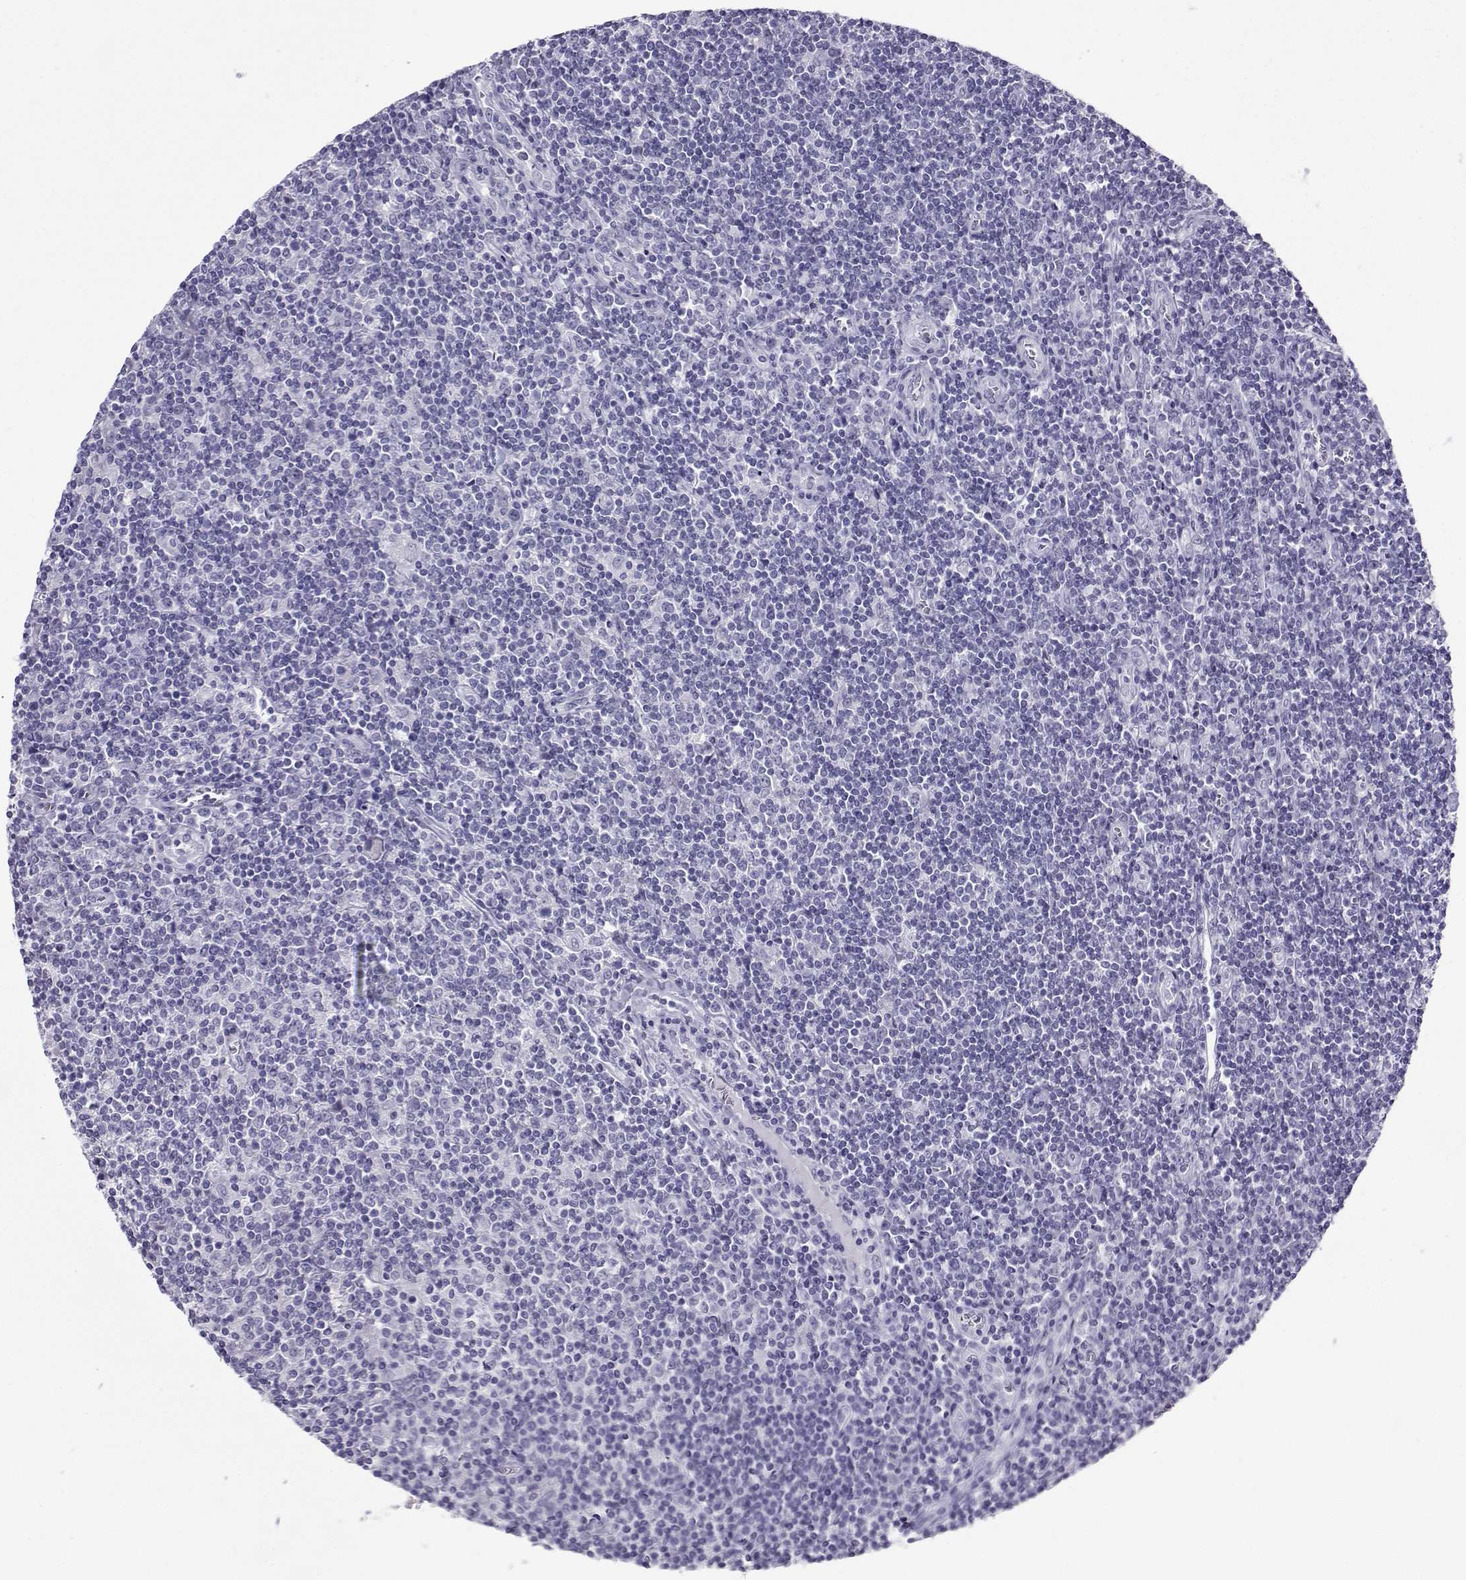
{"staining": {"intensity": "negative", "quantity": "none", "location": "none"}, "tissue": "lymphoma", "cell_type": "Tumor cells", "image_type": "cancer", "snomed": [{"axis": "morphology", "description": "Hodgkin's disease, NOS"}, {"axis": "topography", "description": "Lymph node"}], "caption": "The immunohistochemistry (IHC) micrograph has no significant positivity in tumor cells of Hodgkin's disease tissue. (Immunohistochemistry (ihc), brightfield microscopy, high magnification).", "gene": "KIF17", "patient": {"sex": "male", "age": 40}}